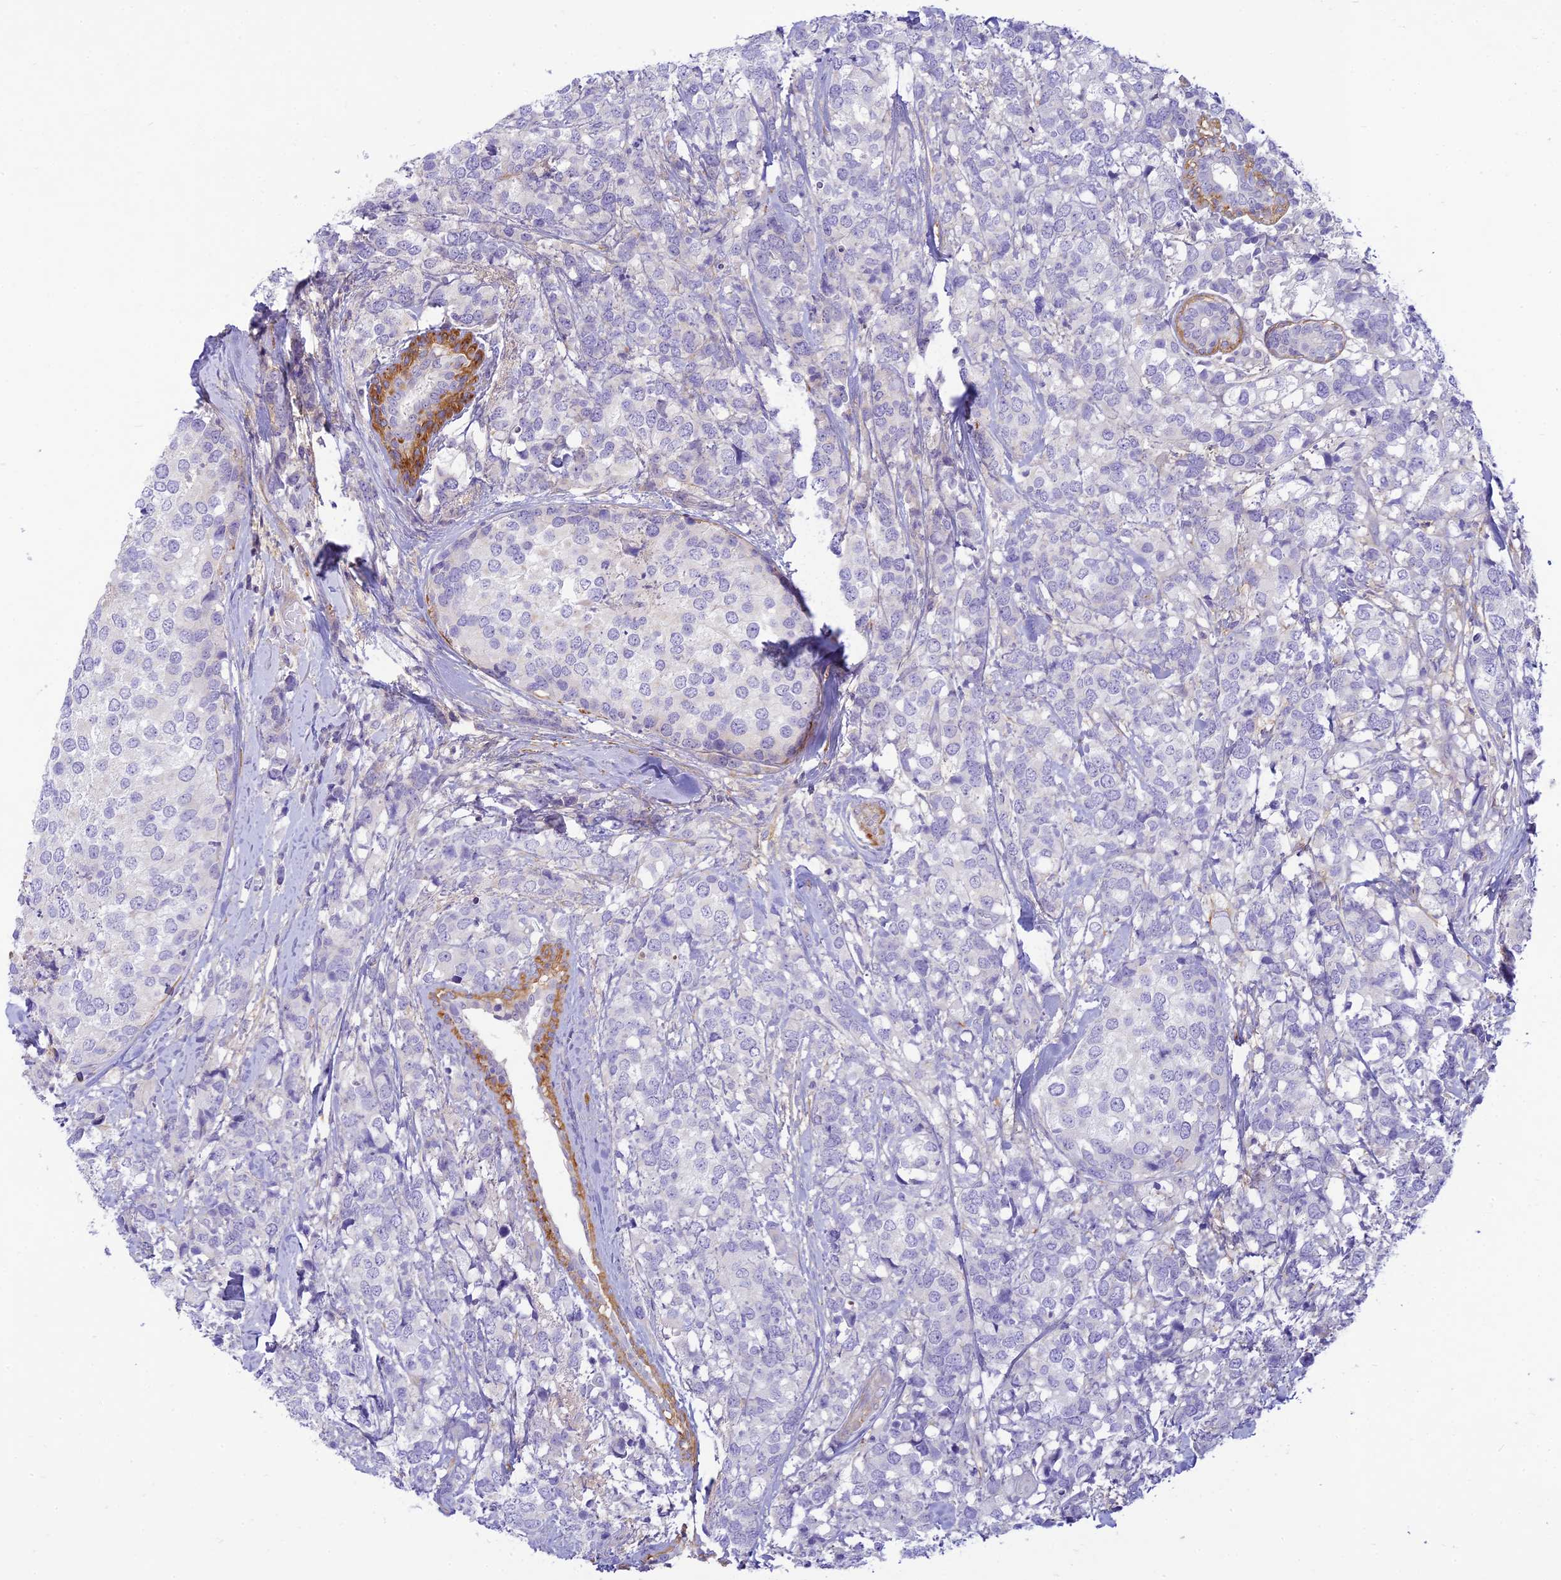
{"staining": {"intensity": "negative", "quantity": "none", "location": "none"}, "tissue": "breast cancer", "cell_type": "Tumor cells", "image_type": "cancer", "snomed": [{"axis": "morphology", "description": "Lobular carcinoma"}, {"axis": "topography", "description": "Breast"}], "caption": "DAB immunohistochemical staining of human lobular carcinoma (breast) exhibits no significant expression in tumor cells.", "gene": "FBXW4", "patient": {"sex": "female", "age": 59}}